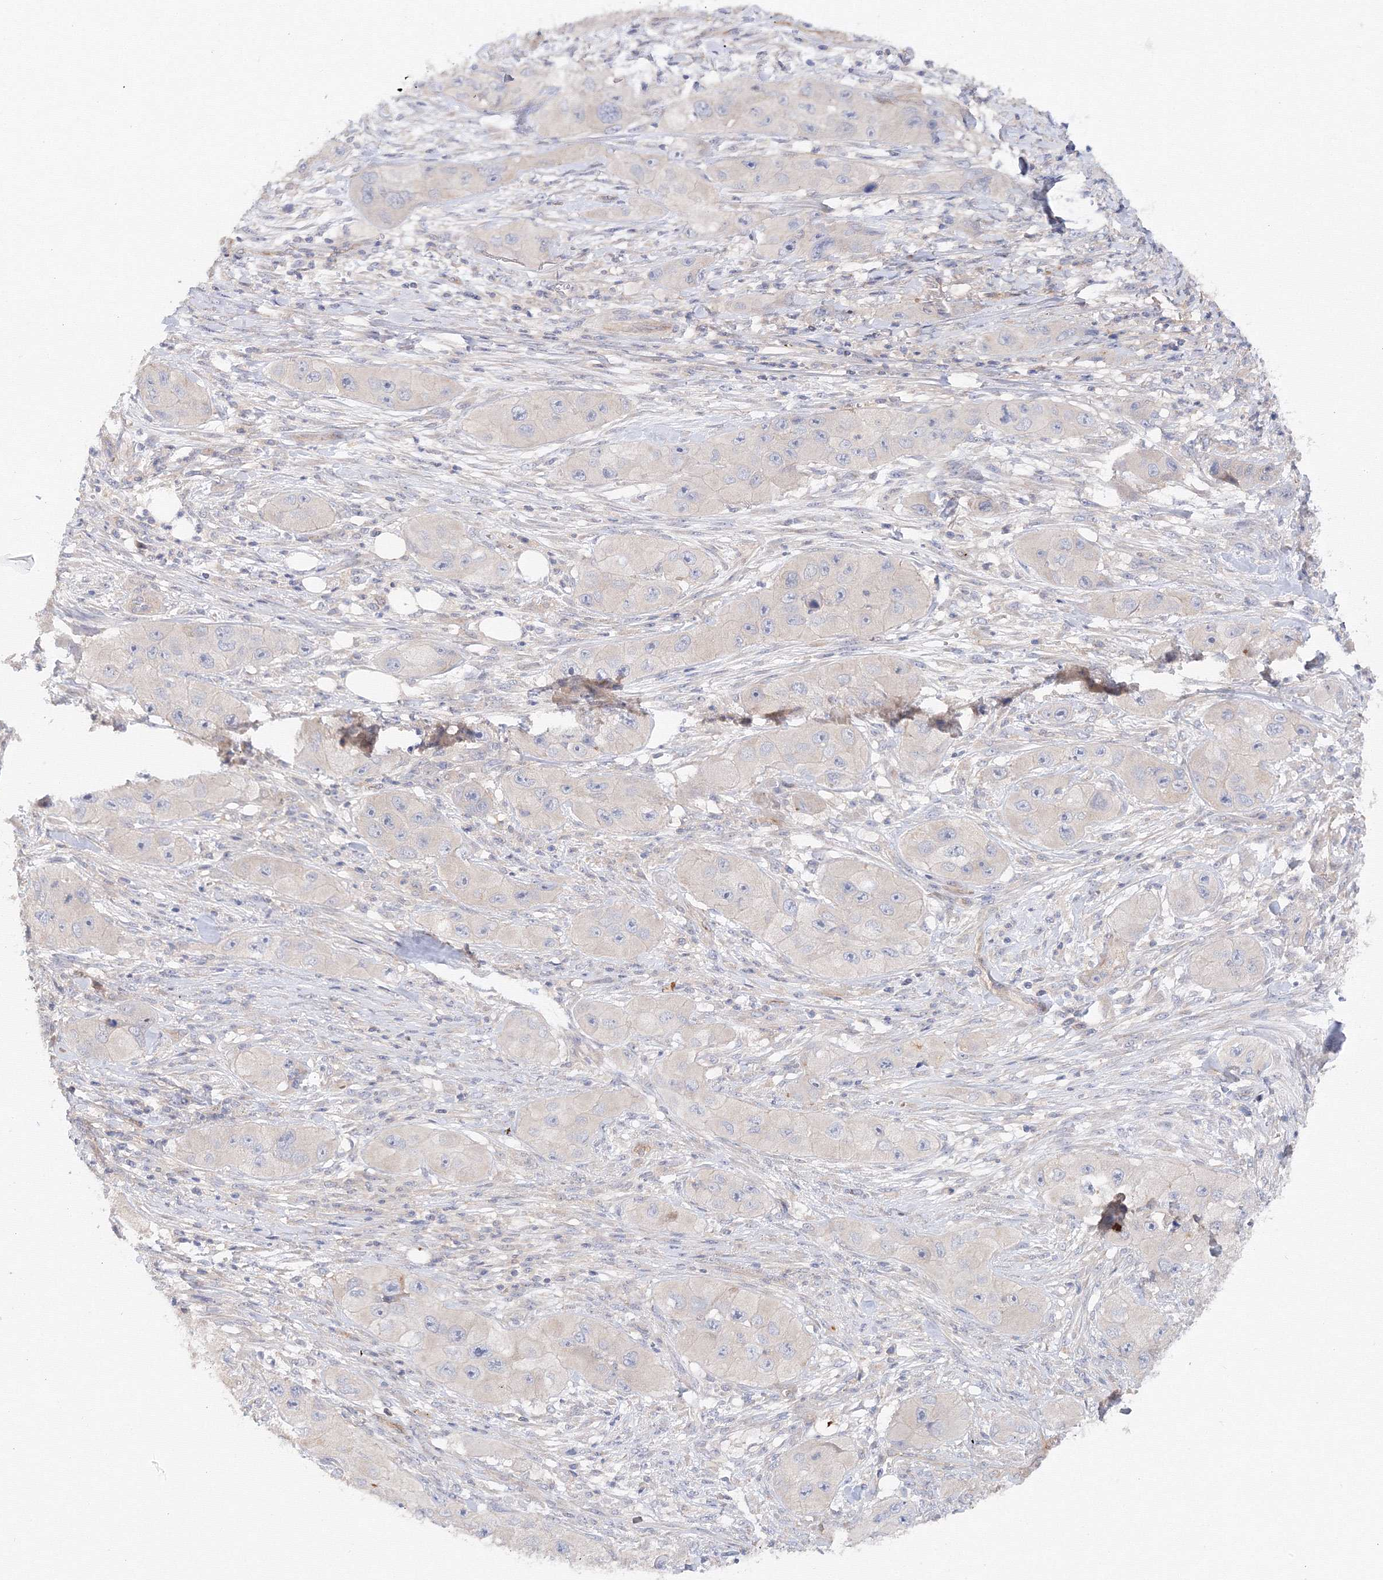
{"staining": {"intensity": "negative", "quantity": "none", "location": "none"}, "tissue": "skin cancer", "cell_type": "Tumor cells", "image_type": "cancer", "snomed": [{"axis": "morphology", "description": "Squamous cell carcinoma, NOS"}, {"axis": "topography", "description": "Skin"}, {"axis": "topography", "description": "Subcutis"}], "caption": "Tumor cells are negative for protein expression in human skin cancer (squamous cell carcinoma).", "gene": "DIS3L2", "patient": {"sex": "male", "age": 73}}